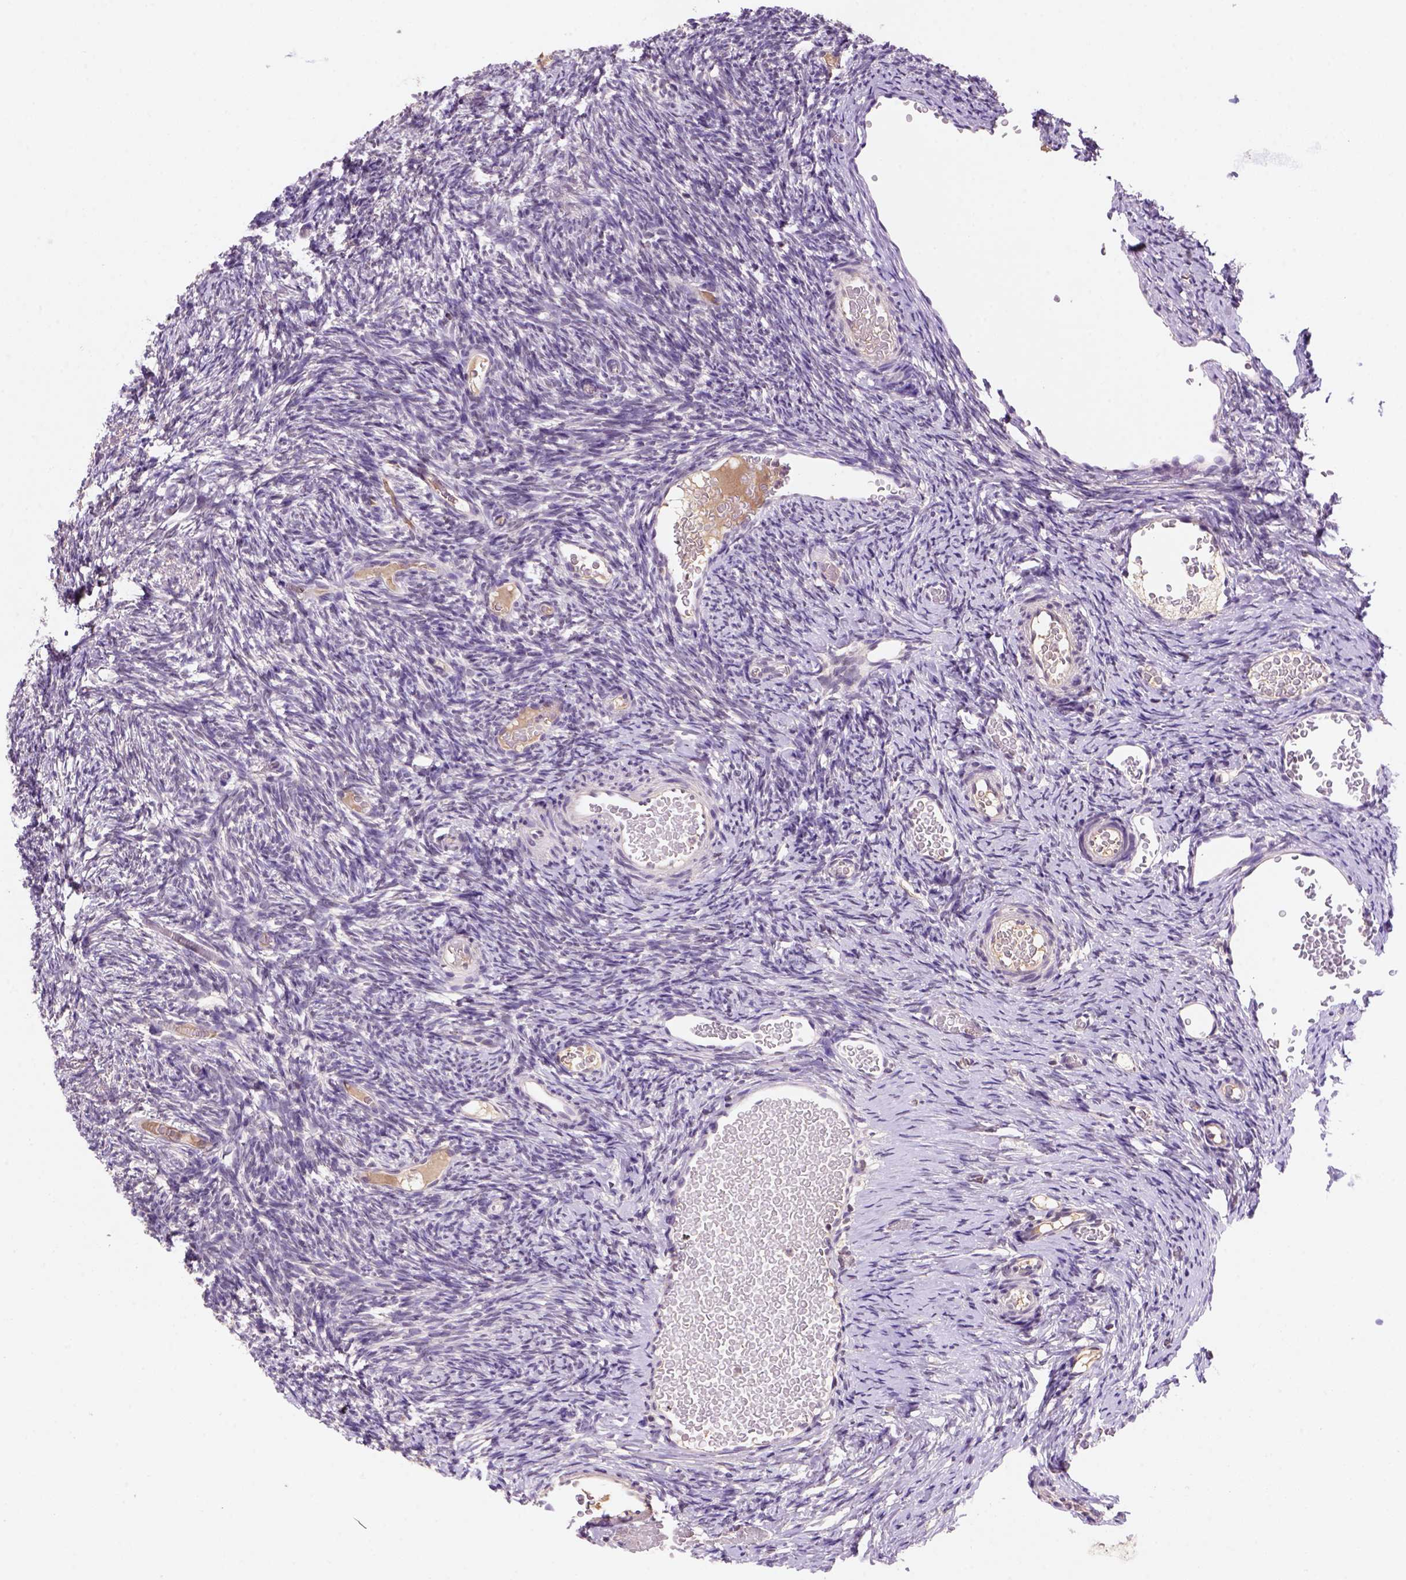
{"staining": {"intensity": "weak", "quantity": "25%-75%", "location": "nuclear"}, "tissue": "ovary", "cell_type": "Follicle cells", "image_type": "normal", "snomed": [{"axis": "morphology", "description": "Normal tissue, NOS"}, {"axis": "topography", "description": "Ovary"}], "caption": "A brown stain highlights weak nuclear positivity of a protein in follicle cells of normal human ovary.", "gene": "SCML4", "patient": {"sex": "female", "age": 39}}